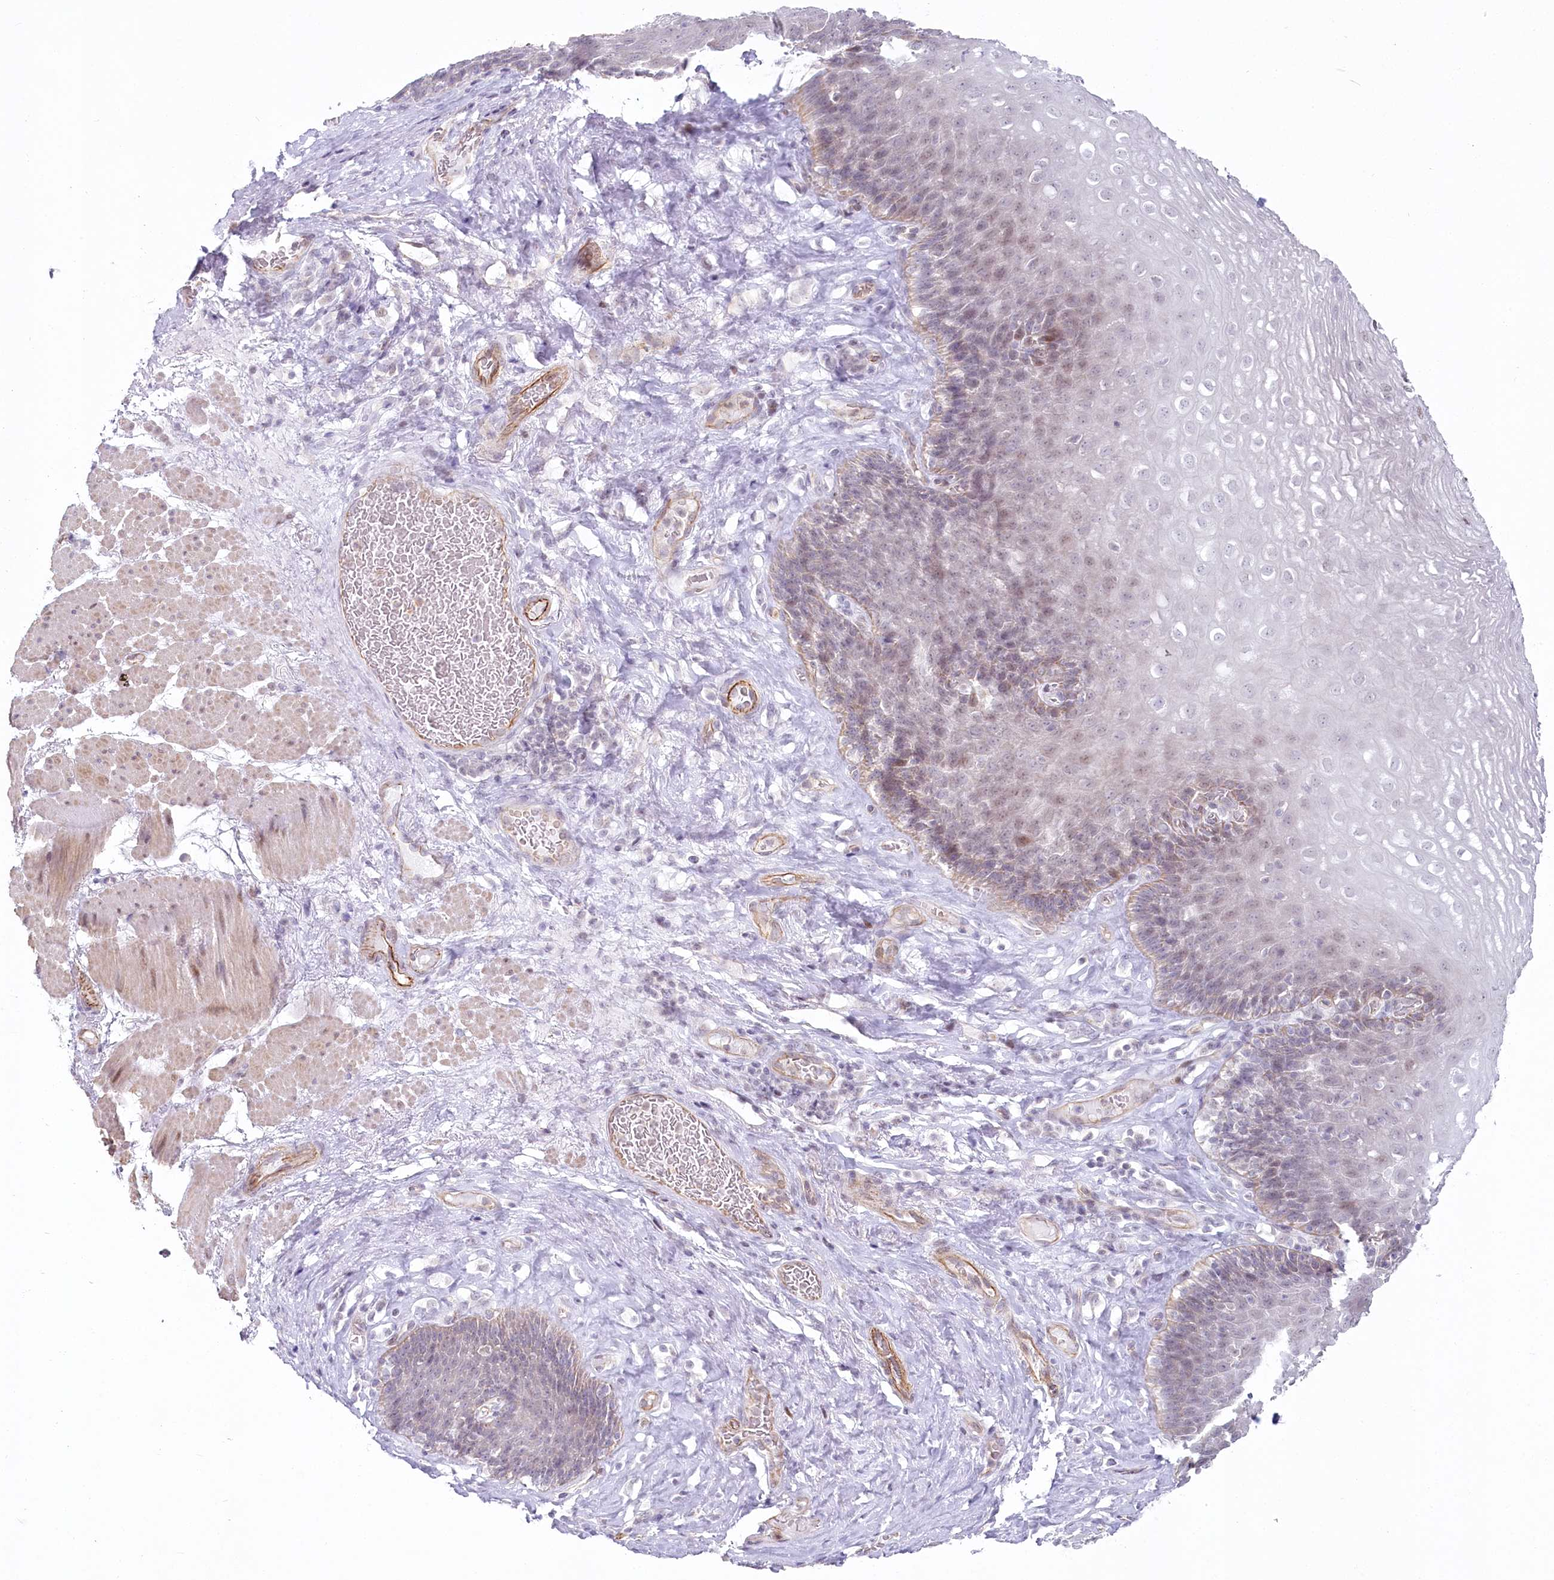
{"staining": {"intensity": "moderate", "quantity": "<25%", "location": "nuclear"}, "tissue": "esophagus", "cell_type": "Squamous epithelial cells", "image_type": "normal", "snomed": [{"axis": "morphology", "description": "Normal tissue, NOS"}, {"axis": "topography", "description": "Esophagus"}], "caption": "Protein expression analysis of benign esophagus displays moderate nuclear positivity in approximately <25% of squamous epithelial cells. The protein is stained brown, and the nuclei are stained in blue (DAB IHC with brightfield microscopy, high magnification).", "gene": "ABHD8", "patient": {"sex": "female", "age": 66}}